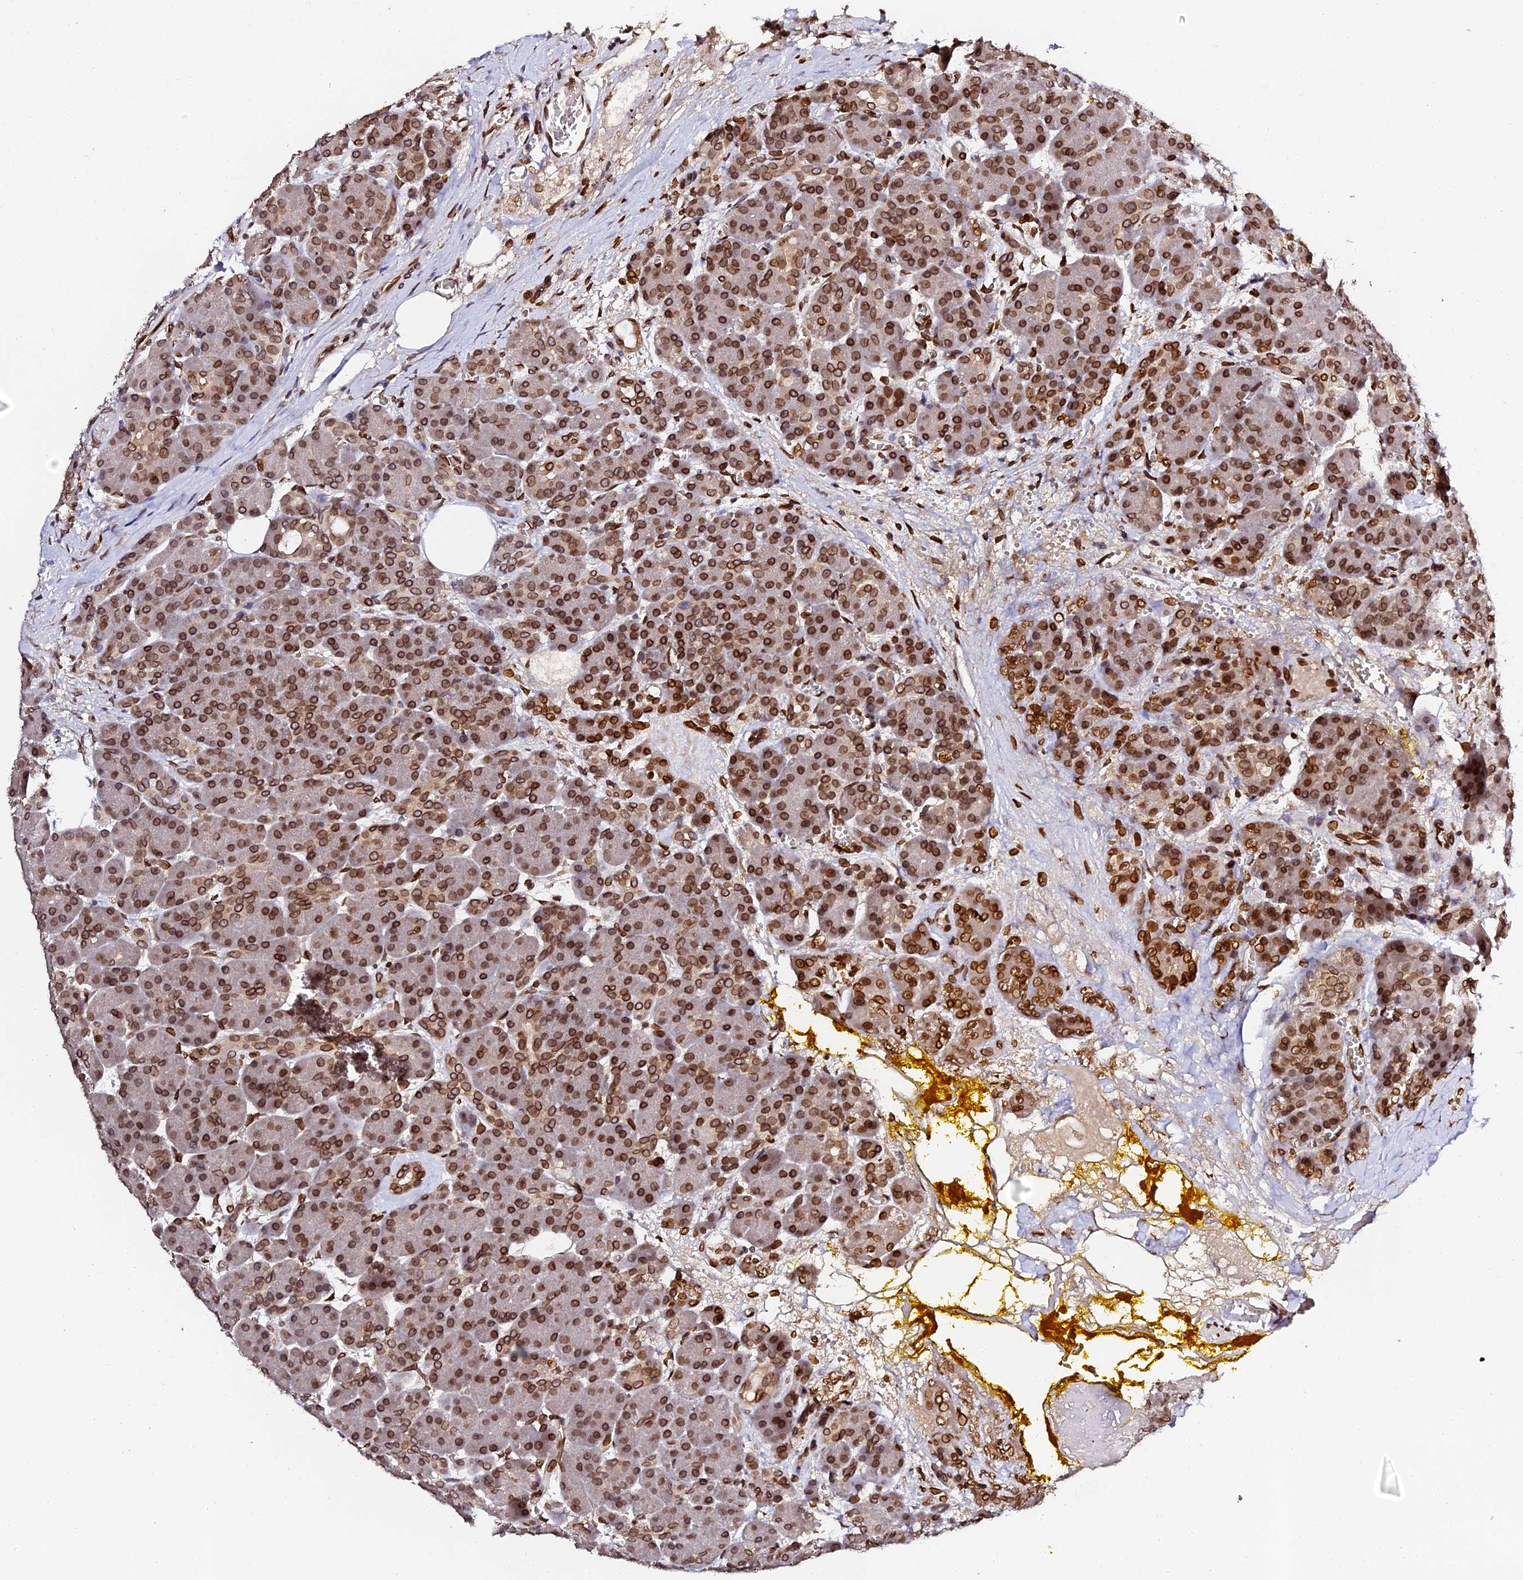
{"staining": {"intensity": "strong", "quantity": ">75%", "location": "cytoplasmic/membranous,nuclear"}, "tissue": "pancreas", "cell_type": "Exocrine glandular cells", "image_type": "normal", "snomed": [{"axis": "morphology", "description": "Normal tissue, NOS"}, {"axis": "topography", "description": "Pancreas"}], "caption": "A high amount of strong cytoplasmic/membranous,nuclear positivity is seen in about >75% of exocrine glandular cells in benign pancreas. The staining is performed using DAB brown chromogen to label protein expression. The nuclei are counter-stained blue using hematoxylin.", "gene": "ANAPC5", "patient": {"sex": "male", "age": 63}}